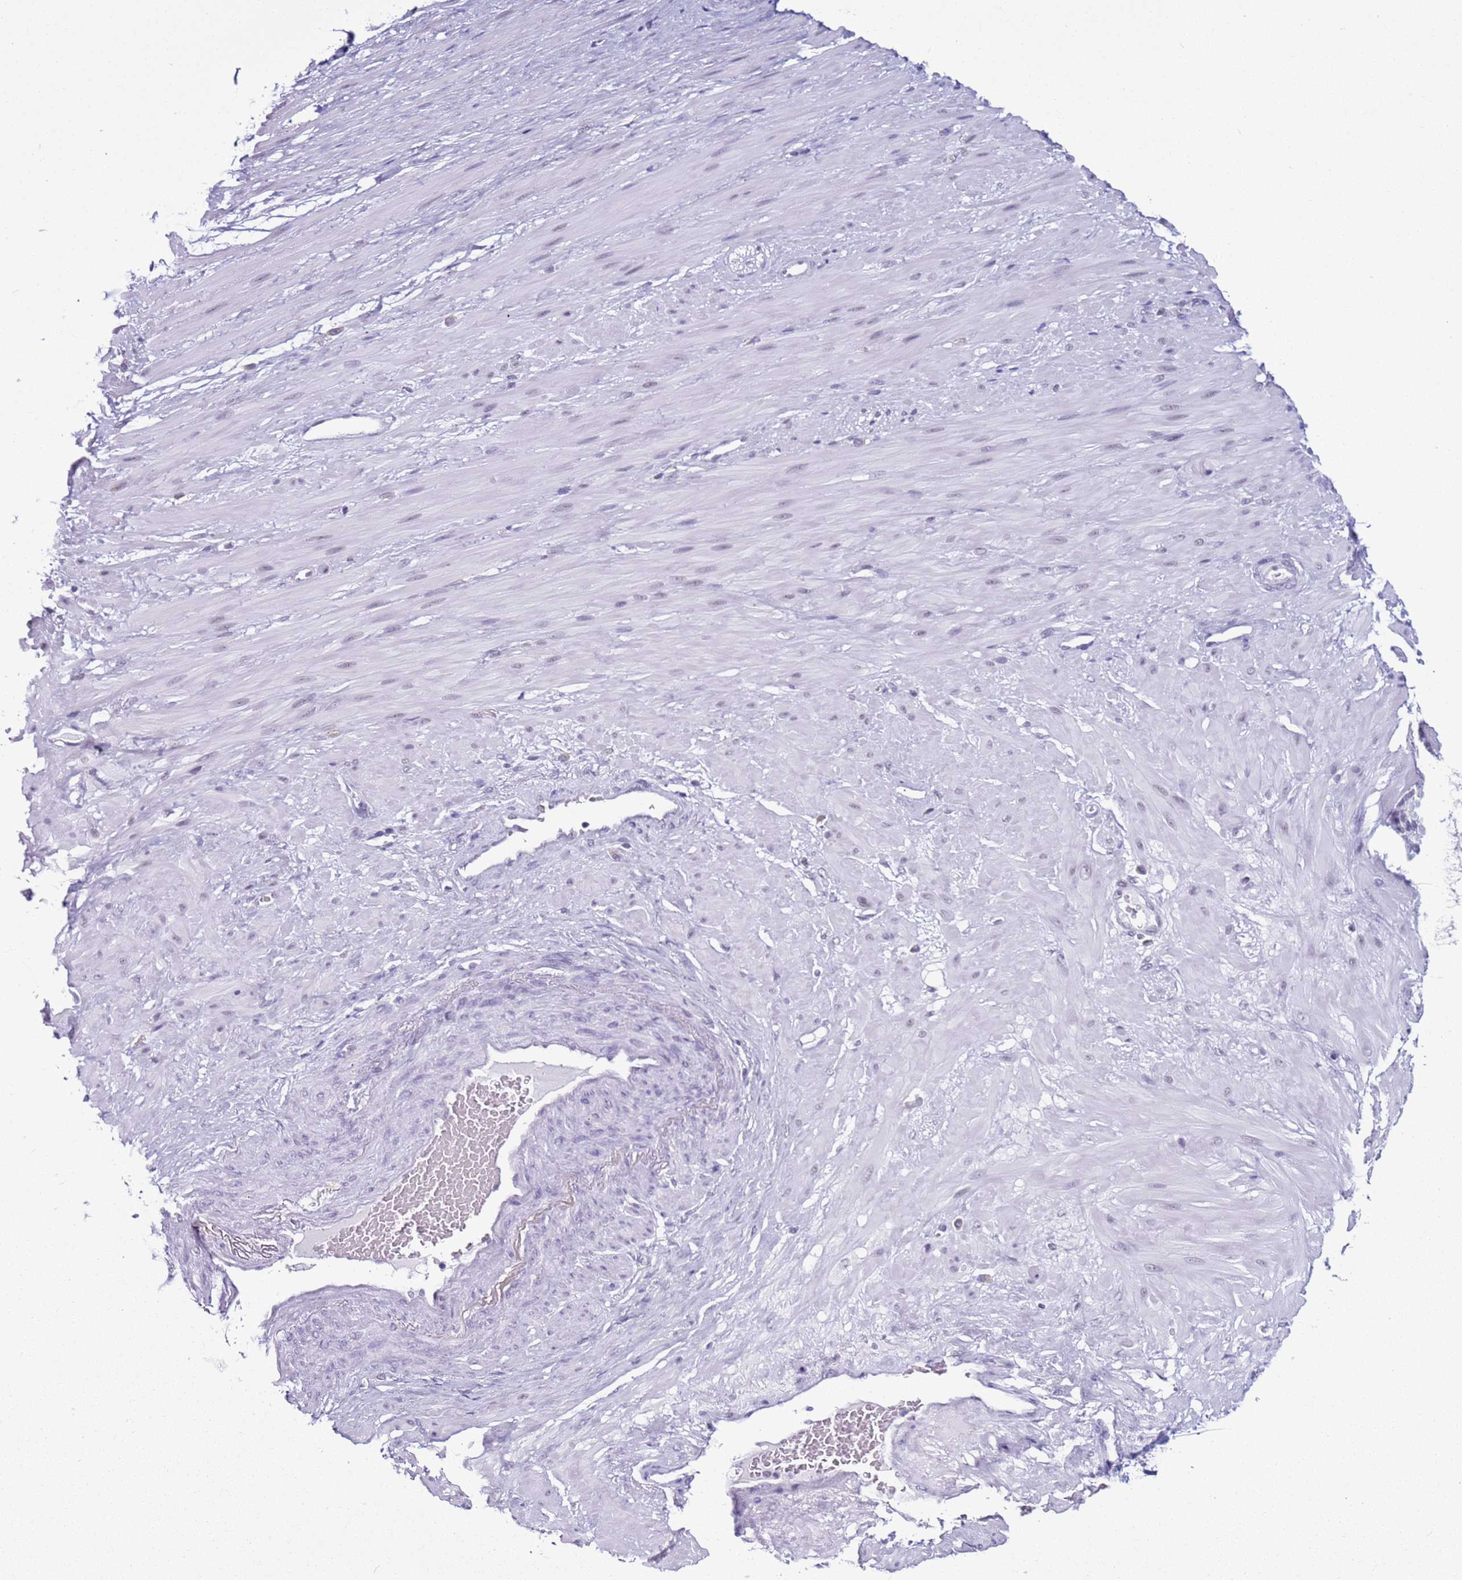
{"staining": {"intensity": "negative", "quantity": "none", "location": "none"}, "tissue": "adipose tissue", "cell_type": "Adipocytes", "image_type": "normal", "snomed": [{"axis": "morphology", "description": "Normal tissue, NOS"}, {"axis": "morphology", "description": "Adenocarcinoma, Low grade"}, {"axis": "topography", "description": "Prostate"}, {"axis": "topography", "description": "Peripheral nerve tissue"}], "caption": "The histopathology image displays no staining of adipocytes in unremarkable adipose tissue.", "gene": "DHX15", "patient": {"sex": "male", "age": 63}}